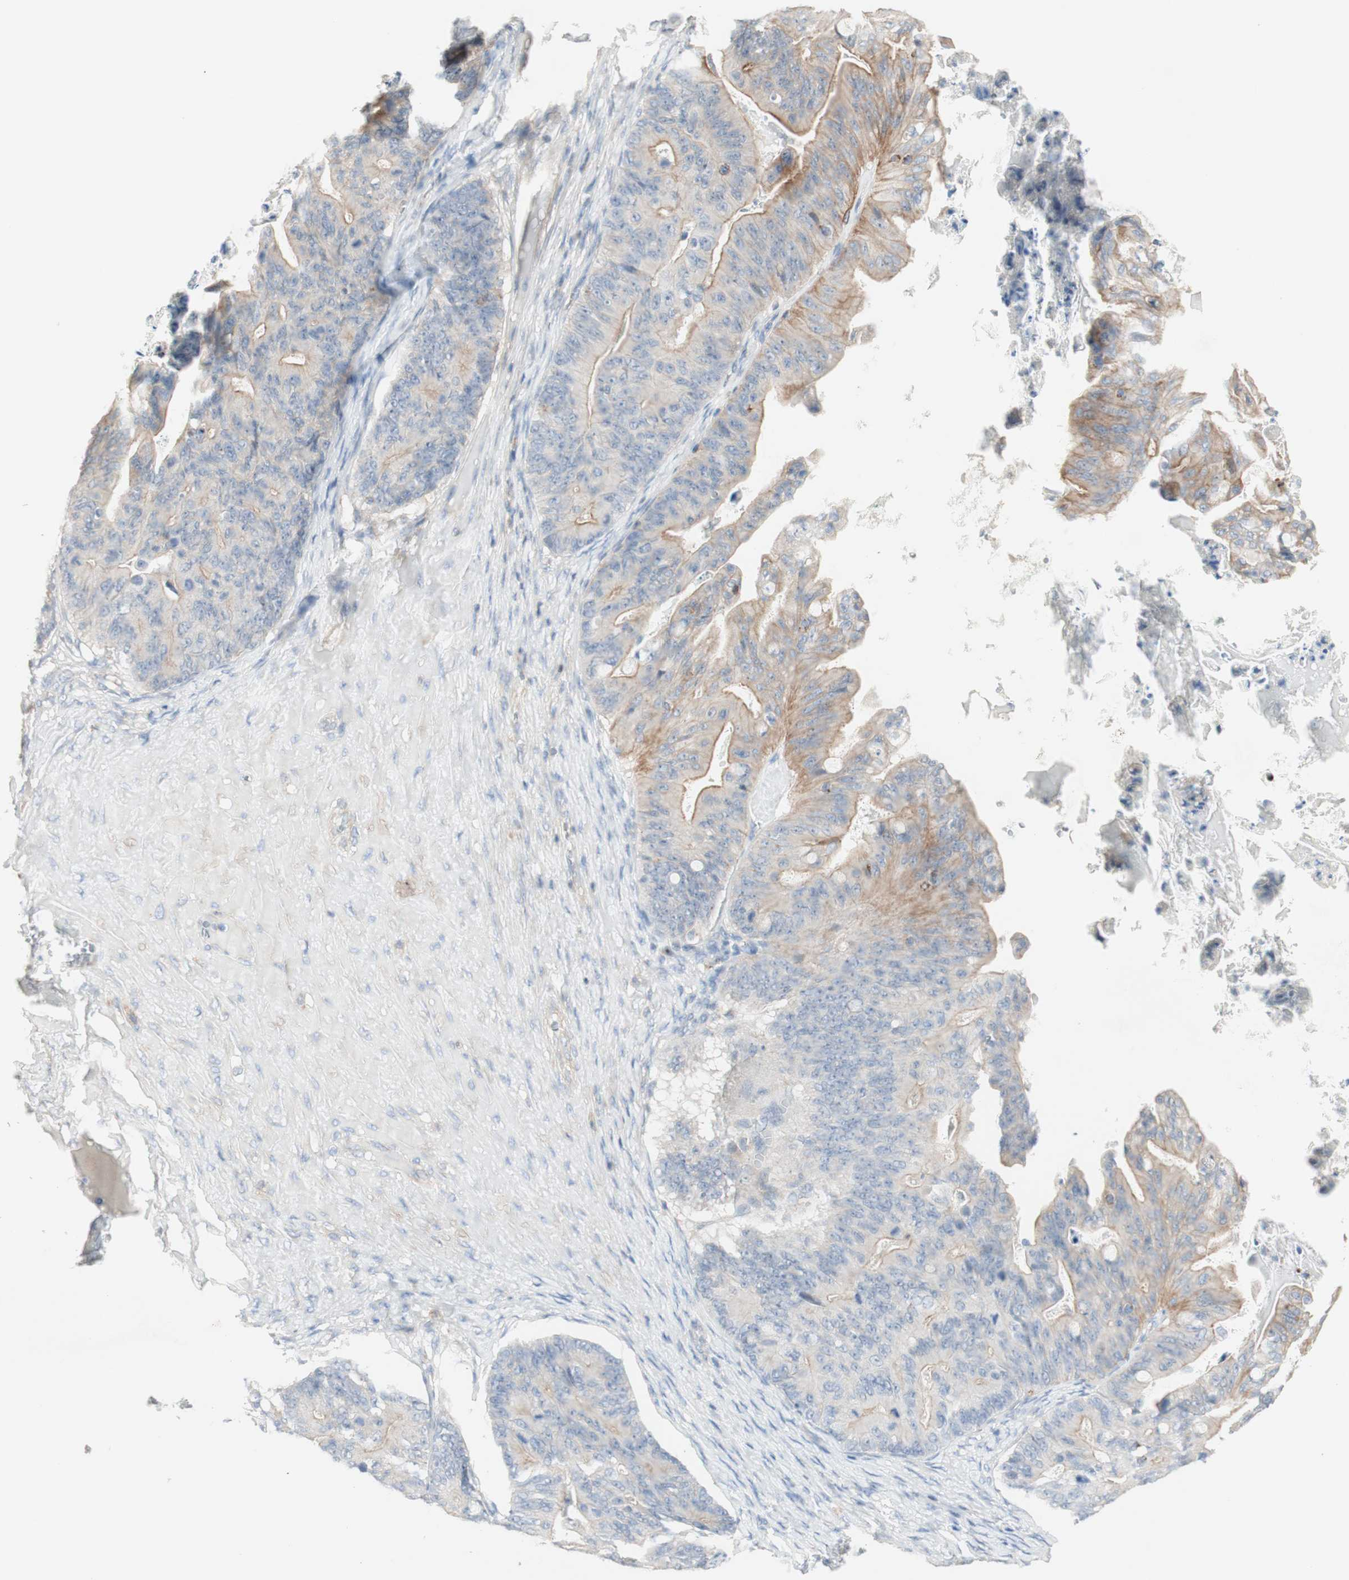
{"staining": {"intensity": "moderate", "quantity": "25%-75%", "location": "cytoplasmic/membranous"}, "tissue": "ovarian cancer", "cell_type": "Tumor cells", "image_type": "cancer", "snomed": [{"axis": "morphology", "description": "Cystadenocarcinoma, mucinous, NOS"}, {"axis": "topography", "description": "Ovary"}], "caption": "Immunohistochemical staining of ovarian cancer (mucinous cystadenocarcinoma) reveals medium levels of moderate cytoplasmic/membranous expression in approximately 25%-75% of tumor cells.", "gene": "MANEA", "patient": {"sex": "female", "age": 37}}